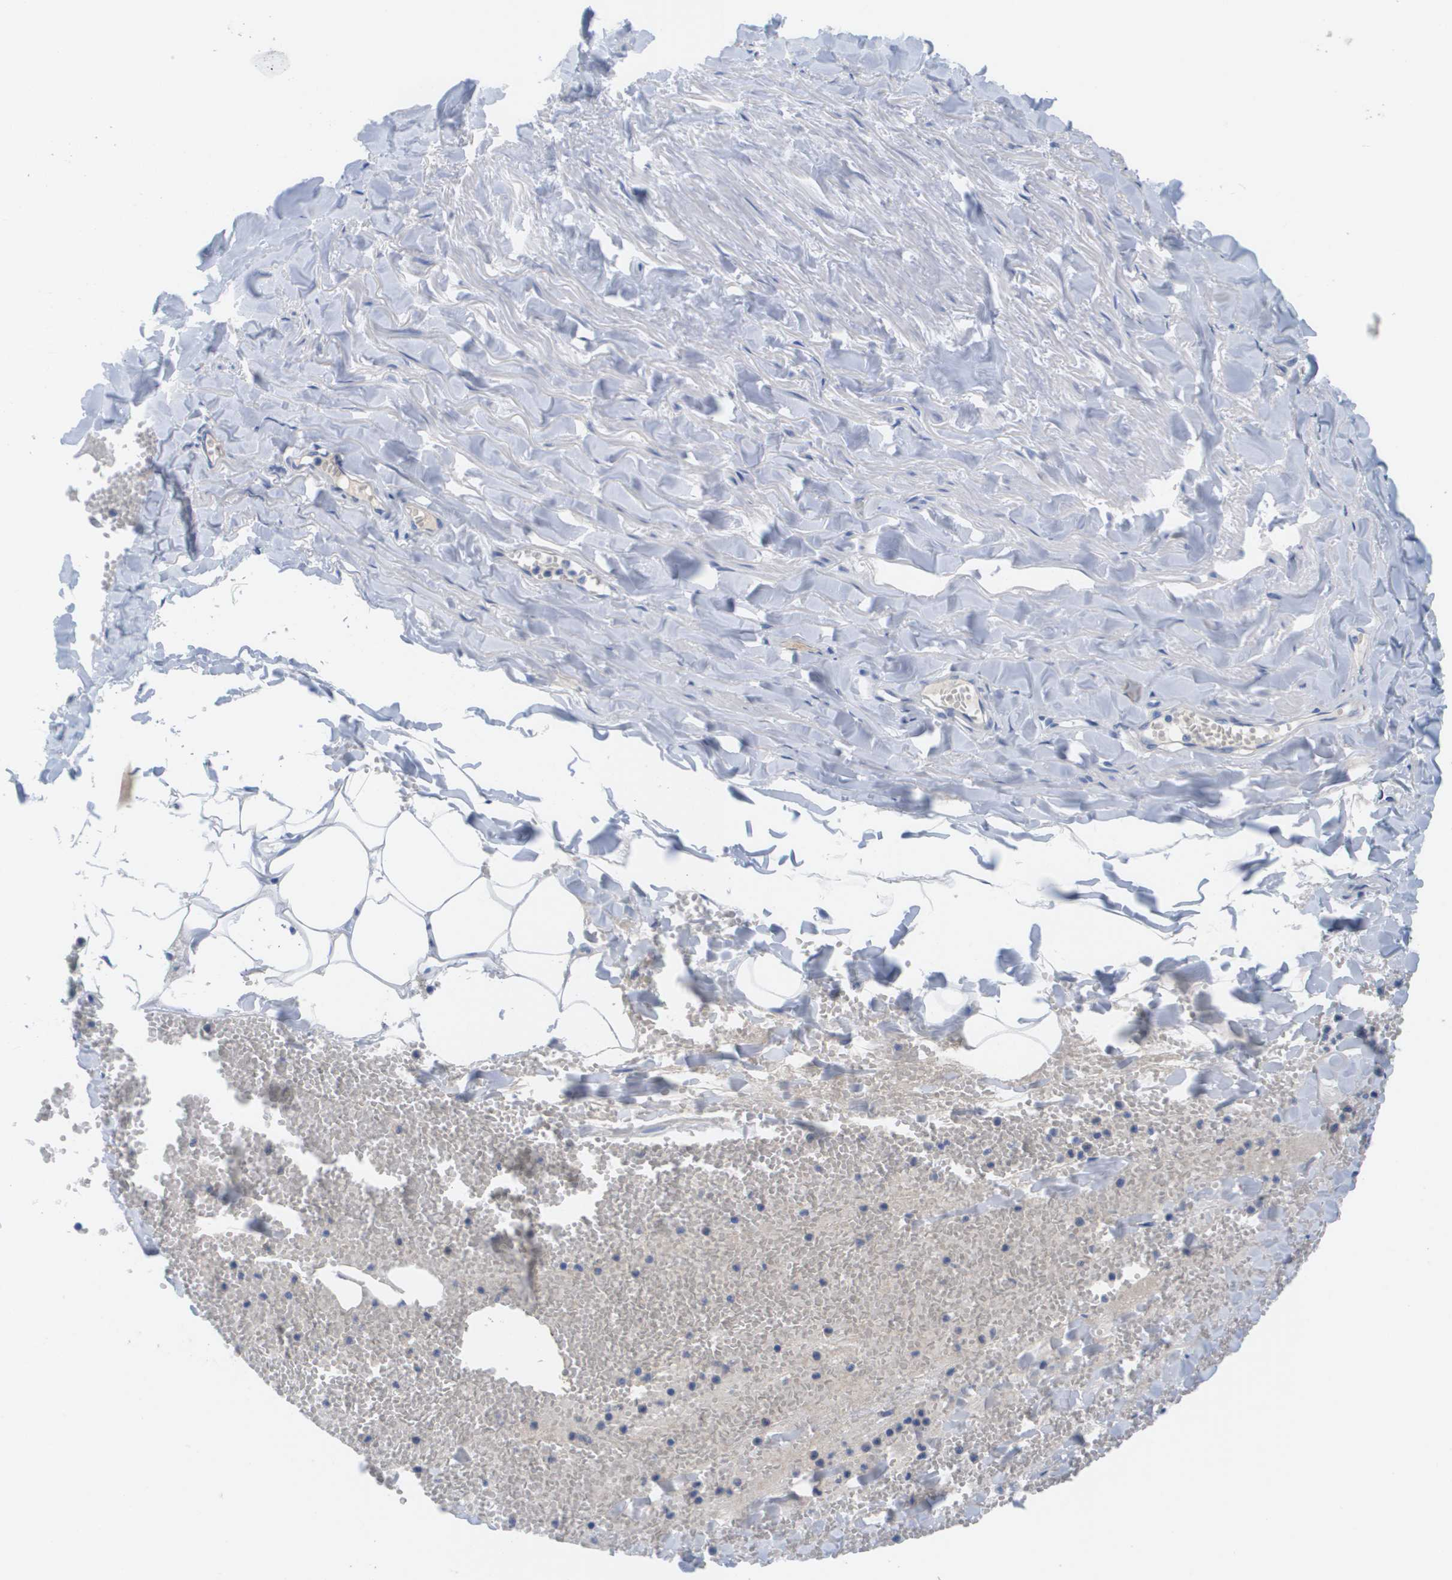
{"staining": {"intensity": "negative", "quantity": "none", "location": "none"}, "tissue": "adipose tissue", "cell_type": "Adipocytes", "image_type": "normal", "snomed": [{"axis": "morphology", "description": "Normal tissue, NOS"}, {"axis": "morphology", "description": "Adenocarcinoma, NOS"}, {"axis": "topography", "description": "Colon"}, {"axis": "topography", "description": "Peripheral nerve tissue"}], "caption": "There is no significant expression in adipocytes of adipose tissue. The staining is performed using DAB (3,3'-diaminobenzidine) brown chromogen with nuclei counter-stained in using hematoxylin.", "gene": "APOA1", "patient": {"sex": "male", "age": 14}}